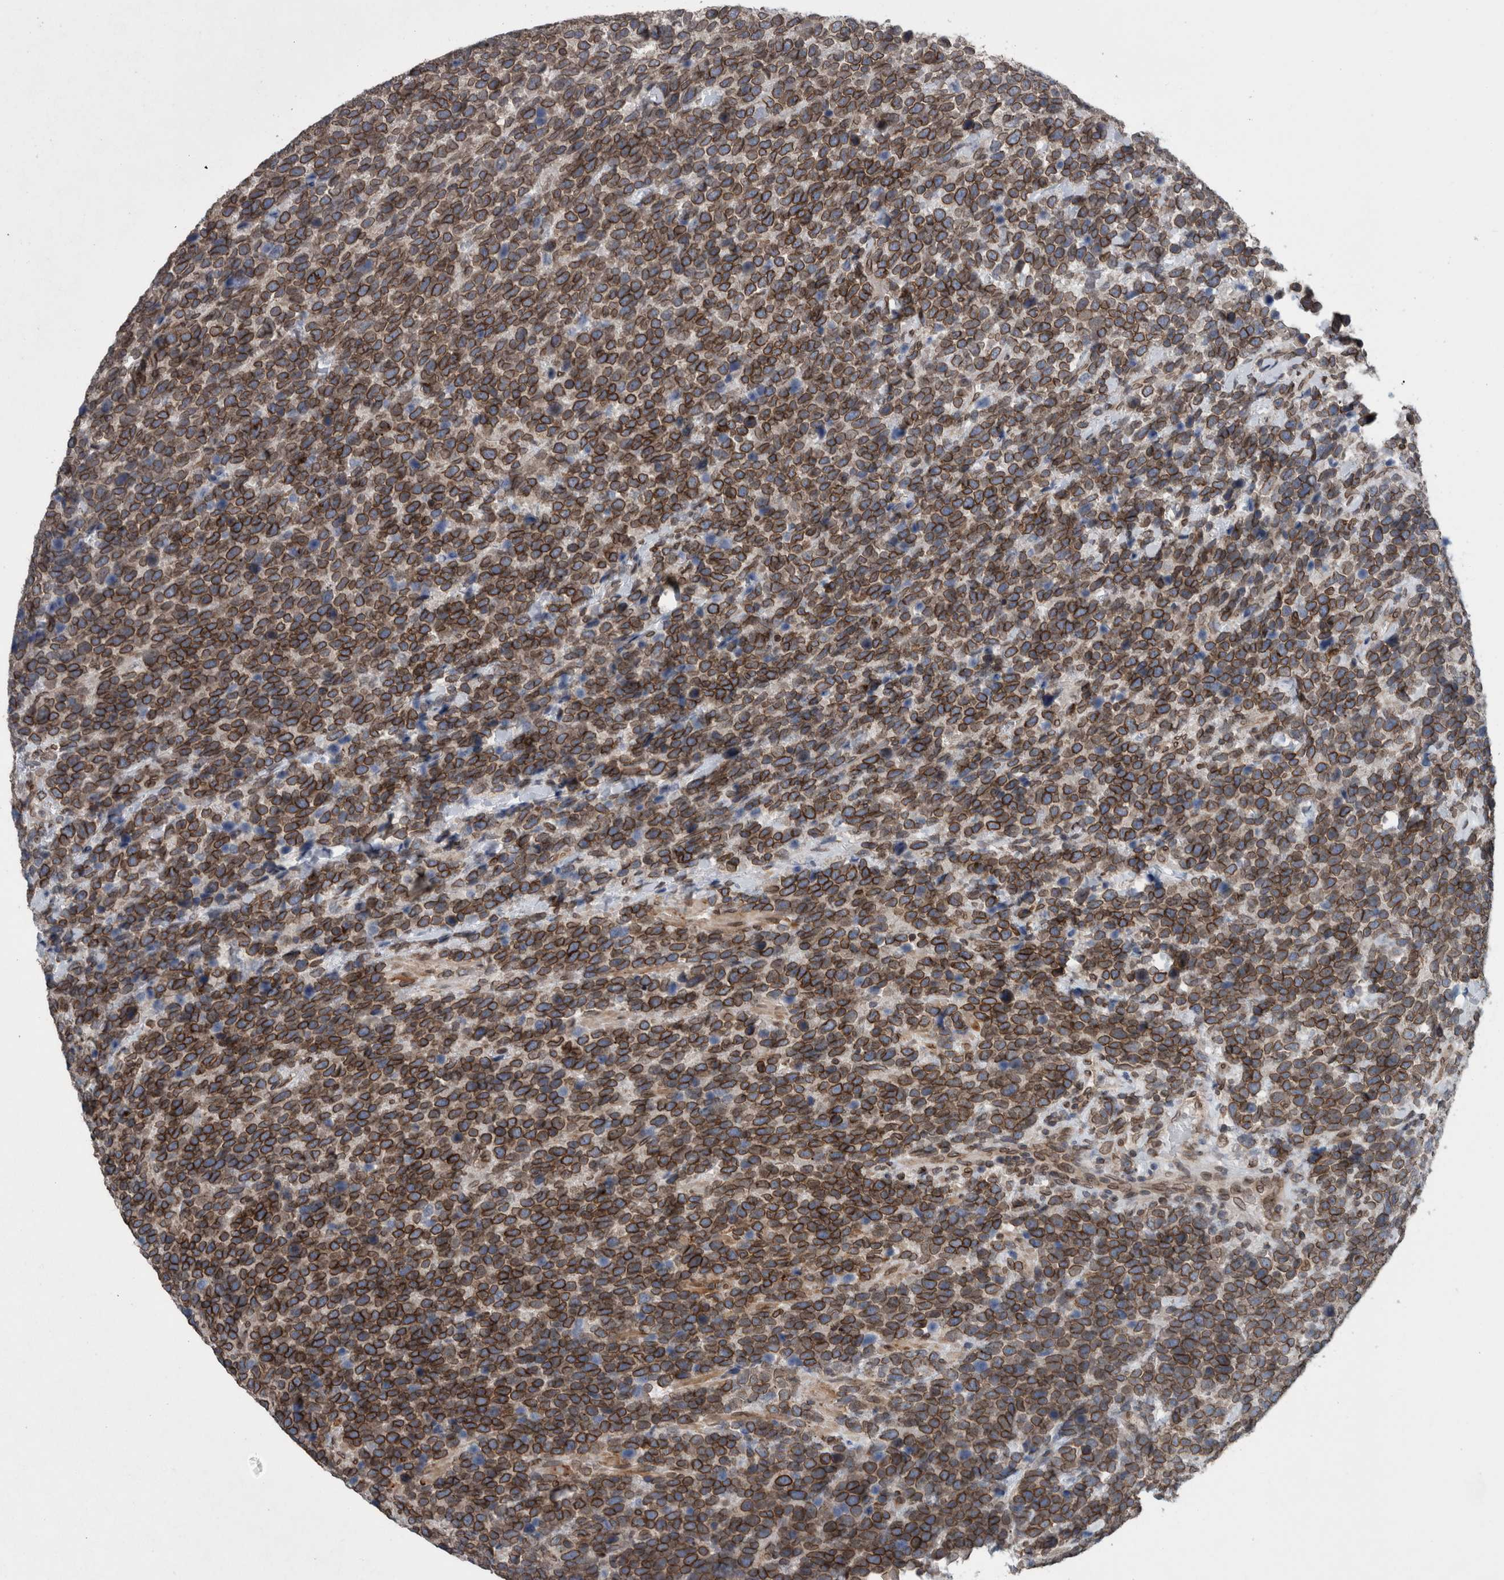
{"staining": {"intensity": "strong", "quantity": ">75%", "location": "cytoplasmic/membranous,nuclear"}, "tissue": "urothelial cancer", "cell_type": "Tumor cells", "image_type": "cancer", "snomed": [{"axis": "morphology", "description": "Urothelial carcinoma, High grade"}, {"axis": "topography", "description": "Urinary bladder"}], "caption": "High-grade urothelial carcinoma tissue reveals strong cytoplasmic/membranous and nuclear expression in approximately >75% of tumor cells, visualized by immunohistochemistry.", "gene": "RANBP2", "patient": {"sex": "female", "age": 82}}